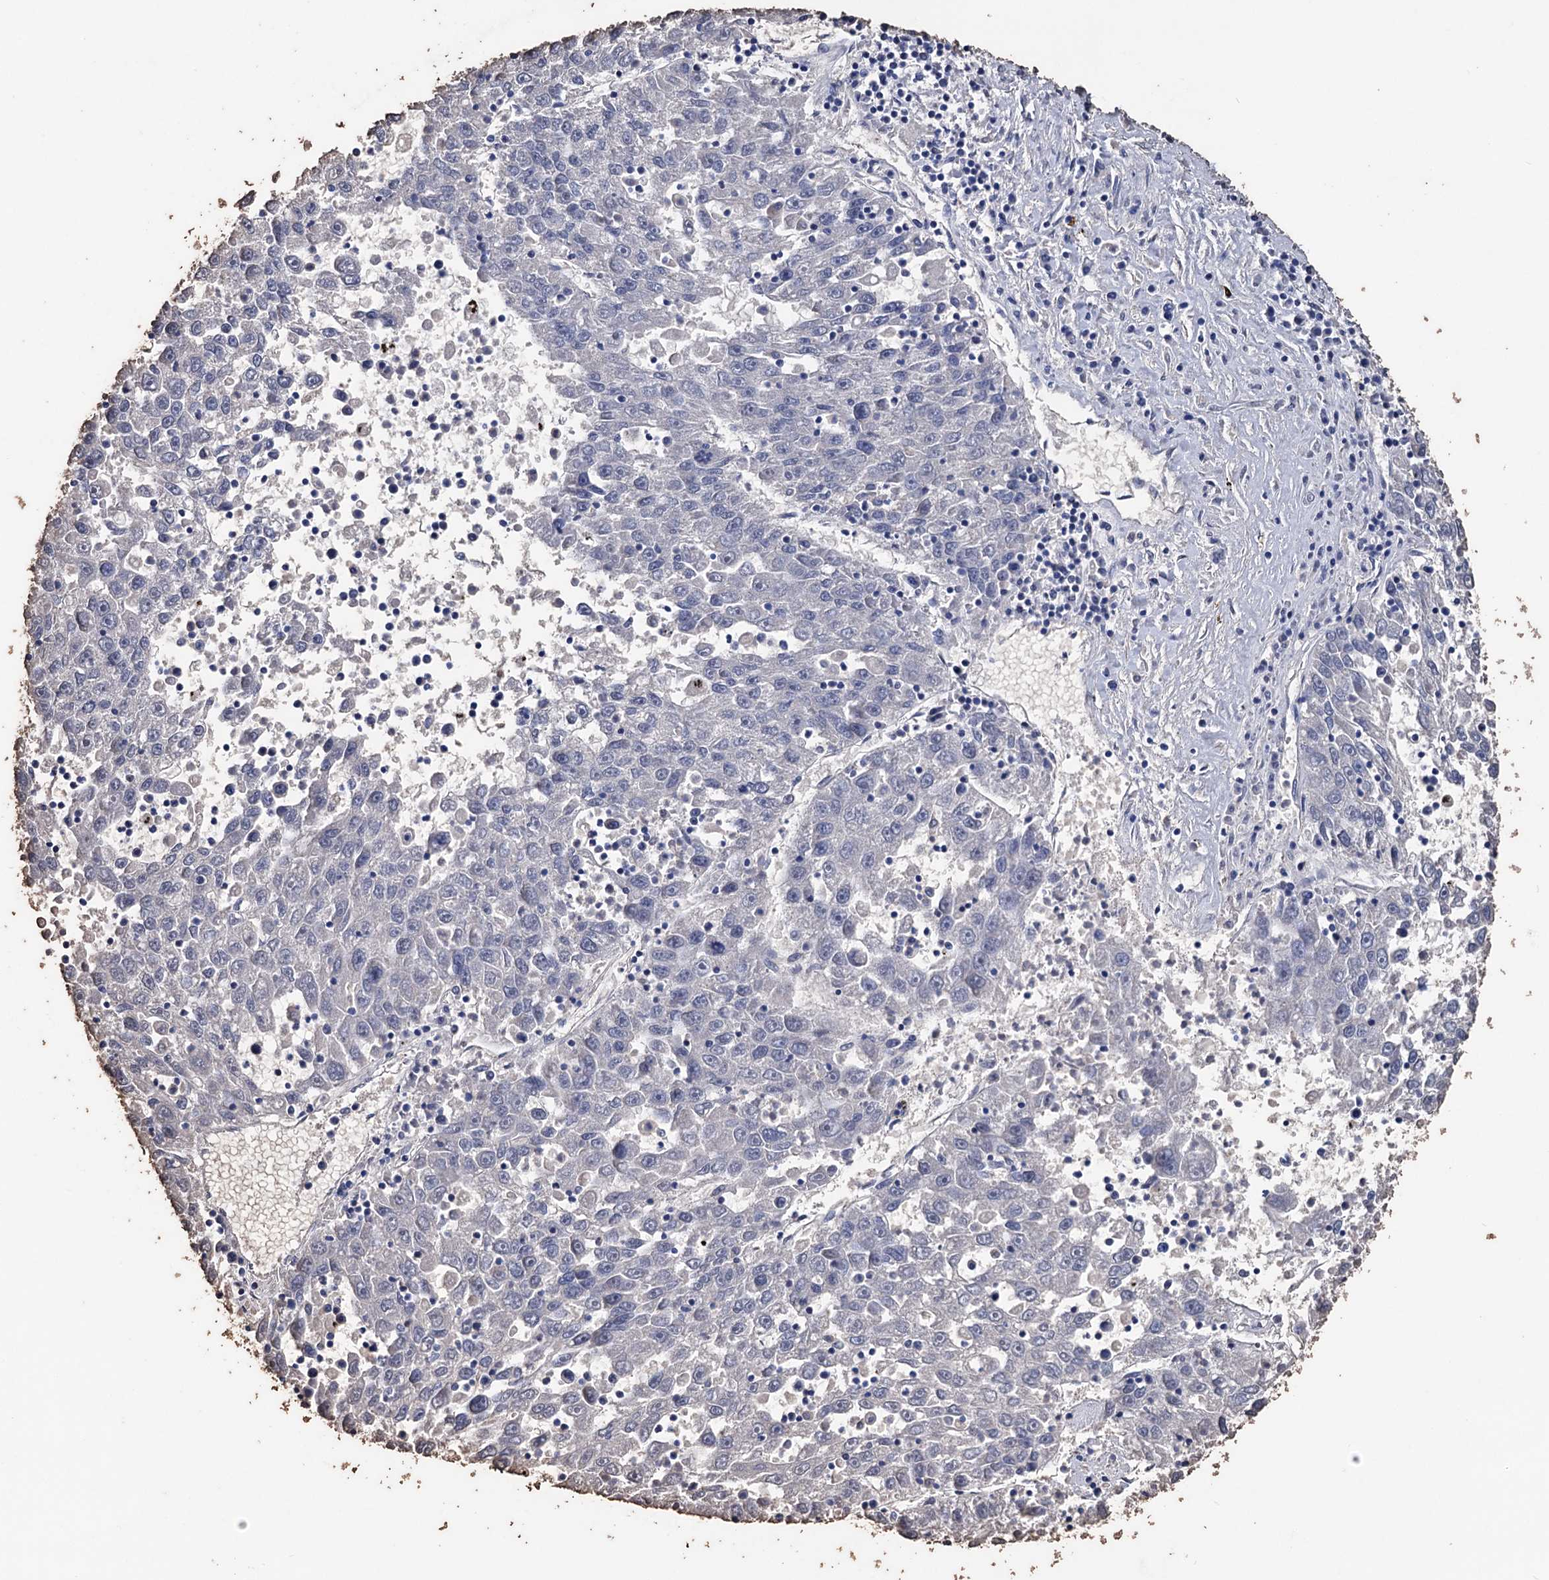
{"staining": {"intensity": "negative", "quantity": "none", "location": "none"}, "tissue": "liver cancer", "cell_type": "Tumor cells", "image_type": "cancer", "snomed": [{"axis": "morphology", "description": "Carcinoma, Hepatocellular, NOS"}, {"axis": "topography", "description": "Liver"}], "caption": "IHC photomicrograph of liver cancer (hepatocellular carcinoma) stained for a protein (brown), which reveals no positivity in tumor cells. Brightfield microscopy of immunohistochemistry stained with DAB (brown) and hematoxylin (blue), captured at high magnification.", "gene": "STING1", "patient": {"sex": "male", "age": 49}}